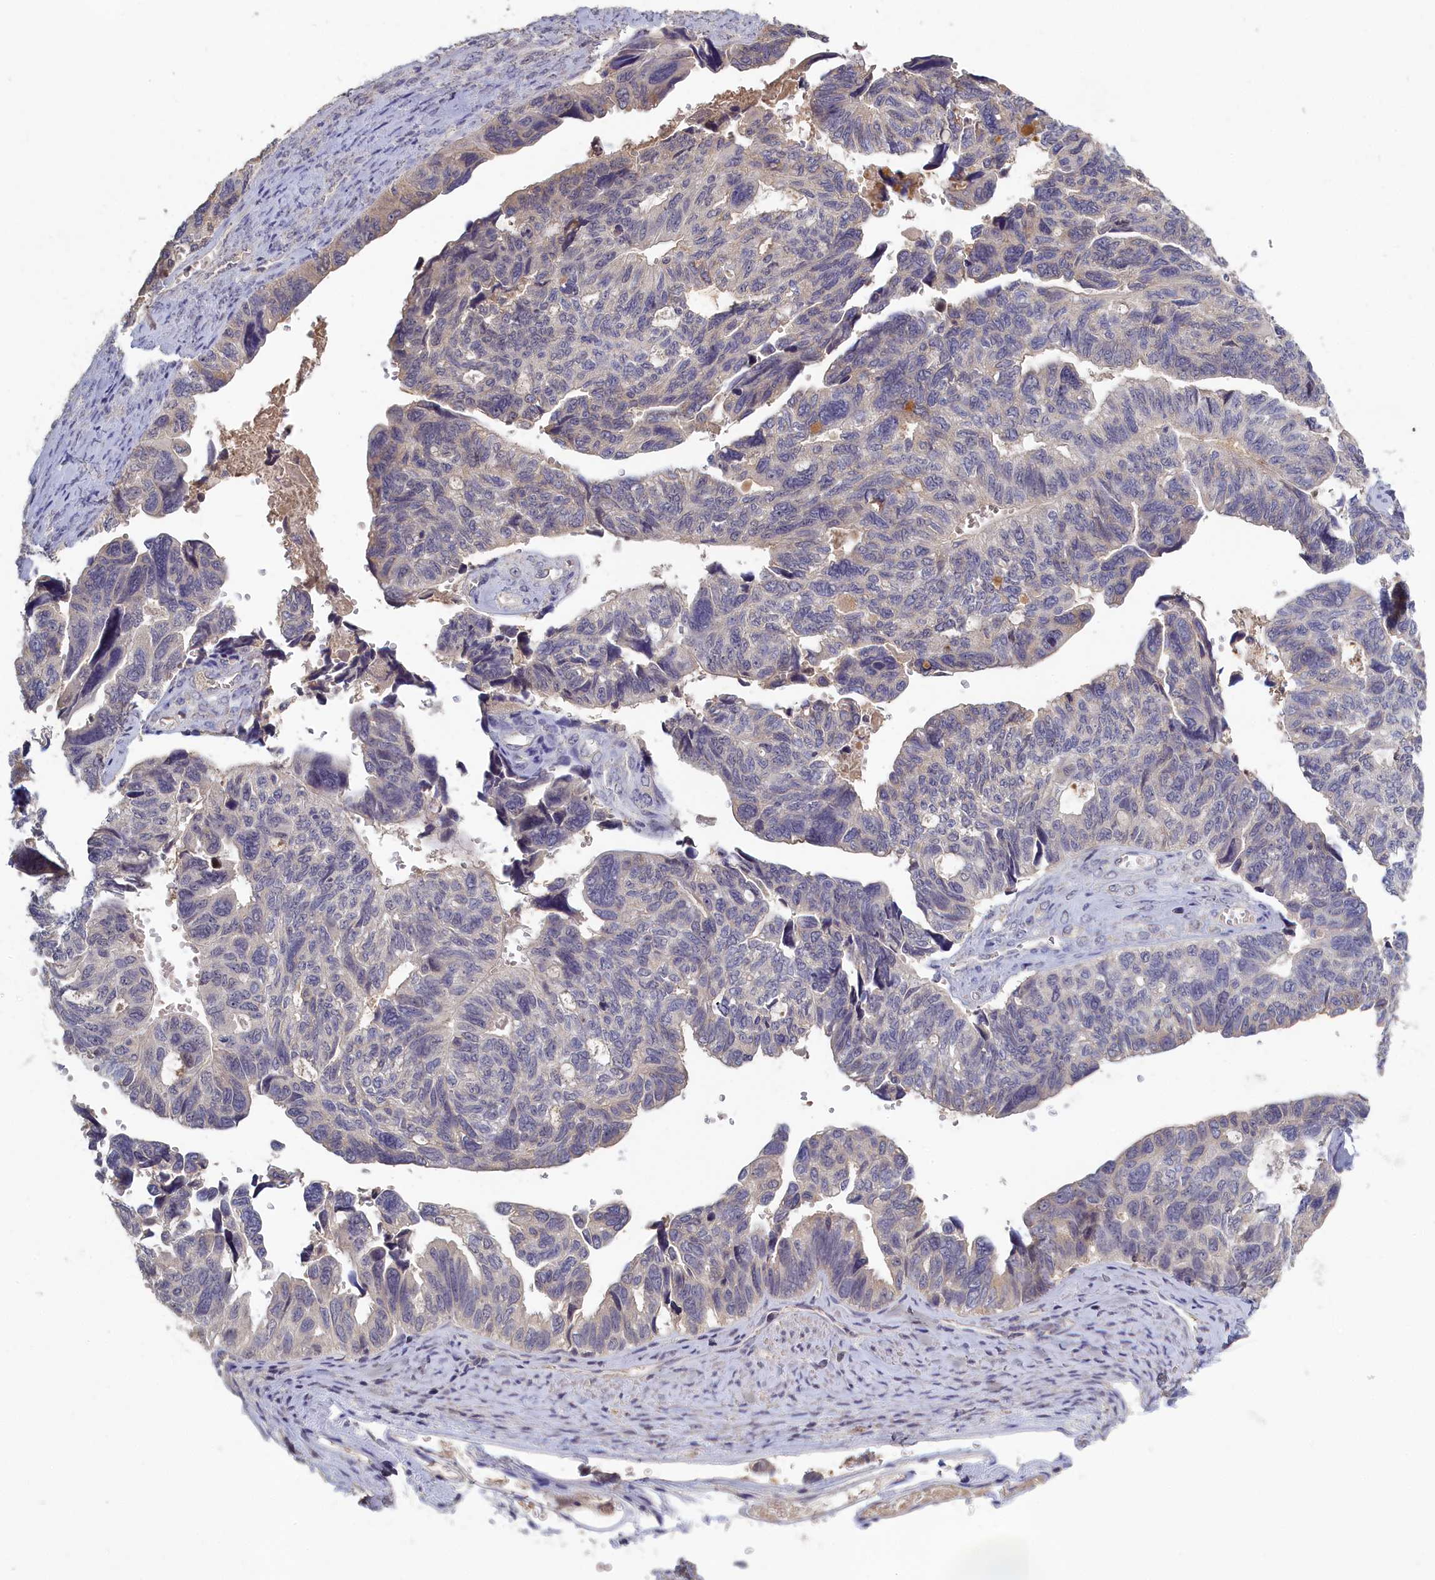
{"staining": {"intensity": "negative", "quantity": "none", "location": "none"}, "tissue": "ovarian cancer", "cell_type": "Tumor cells", "image_type": "cancer", "snomed": [{"axis": "morphology", "description": "Cystadenocarcinoma, serous, NOS"}, {"axis": "topography", "description": "Ovary"}], "caption": "Immunohistochemistry of human ovarian serous cystadenocarcinoma displays no positivity in tumor cells. The staining is performed using DAB (3,3'-diaminobenzidine) brown chromogen with nuclei counter-stained in using hematoxylin.", "gene": "CELF5", "patient": {"sex": "female", "age": 79}}